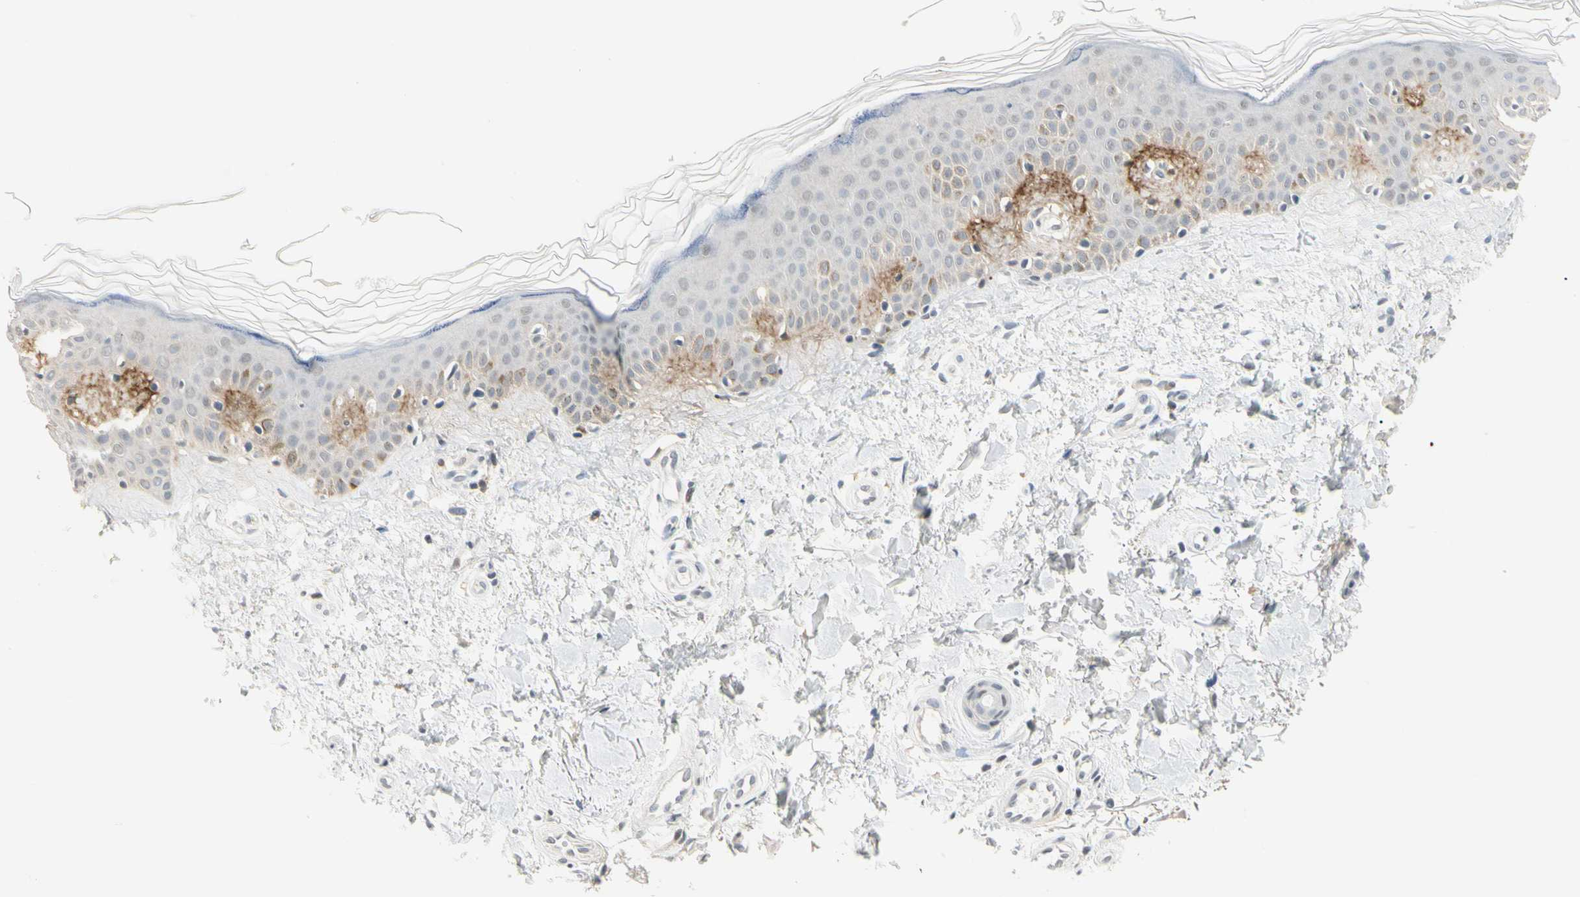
{"staining": {"intensity": "negative", "quantity": "none", "location": "none"}, "tissue": "skin", "cell_type": "Fibroblasts", "image_type": "normal", "snomed": [{"axis": "morphology", "description": "Normal tissue, NOS"}, {"axis": "topography", "description": "Skin"}], "caption": "Histopathology image shows no protein expression in fibroblasts of unremarkable skin. (DAB (3,3'-diaminobenzidine) immunohistochemistry (IHC) visualized using brightfield microscopy, high magnification).", "gene": "ASPN", "patient": {"sex": "male", "age": 67}}